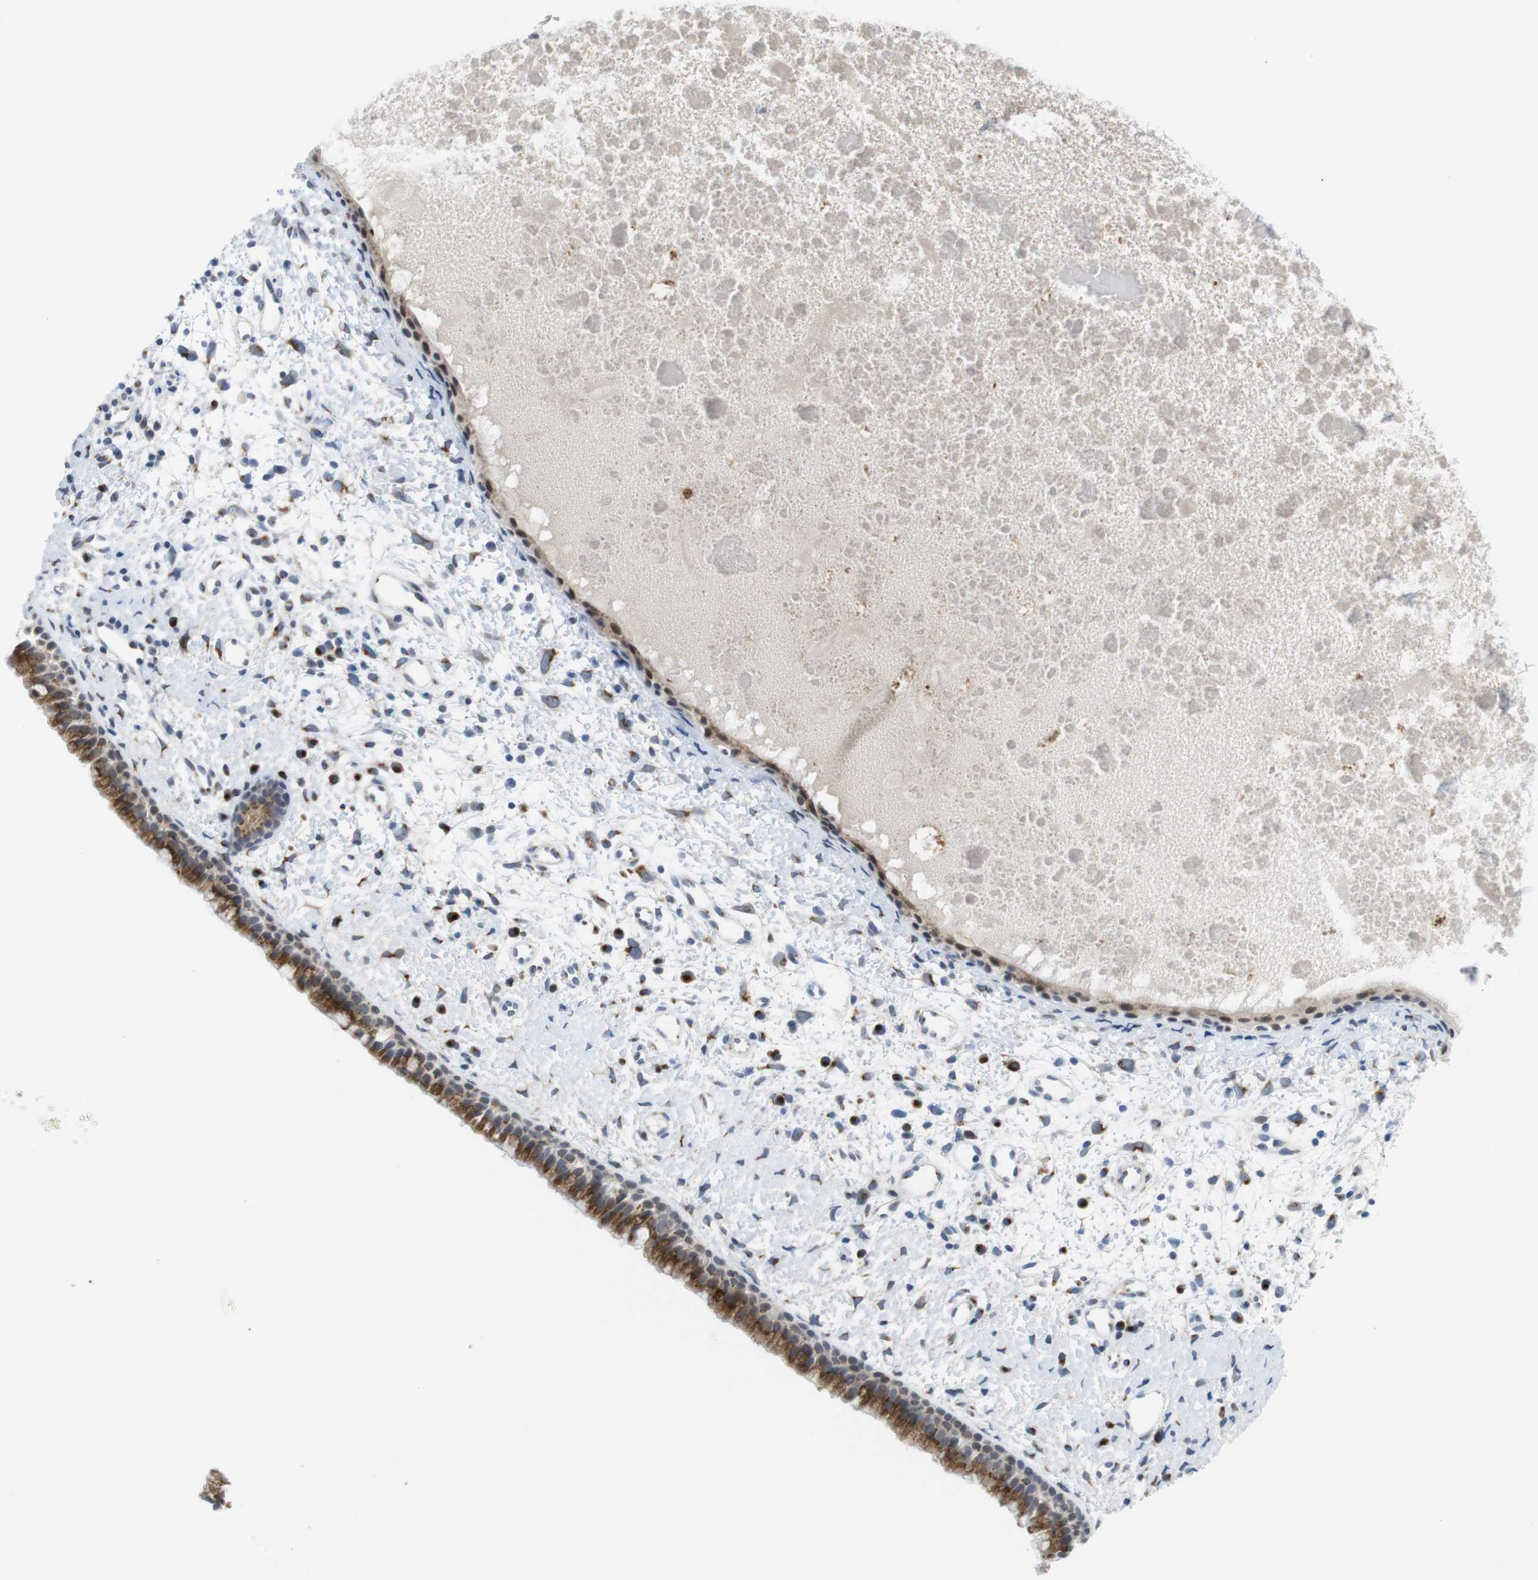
{"staining": {"intensity": "strong", "quantity": ">75%", "location": "cytoplasmic/membranous"}, "tissue": "nasopharynx", "cell_type": "Respiratory epithelial cells", "image_type": "normal", "snomed": [{"axis": "morphology", "description": "Normal tissue, NOS"}, {"axis": "topography", "description": "Nasopharynx"}], "caption": "DAB immunohistochemical staining of normal human nasopharynx reveals strong cytoplasmic/membranous protein staining in approximately >75% of respiratory epithelial cells. (DAB IHC with brightfield microscopy, high magnification).", "gene": "ERGIC3", "patient": {"sex": "male", "age": 22}}